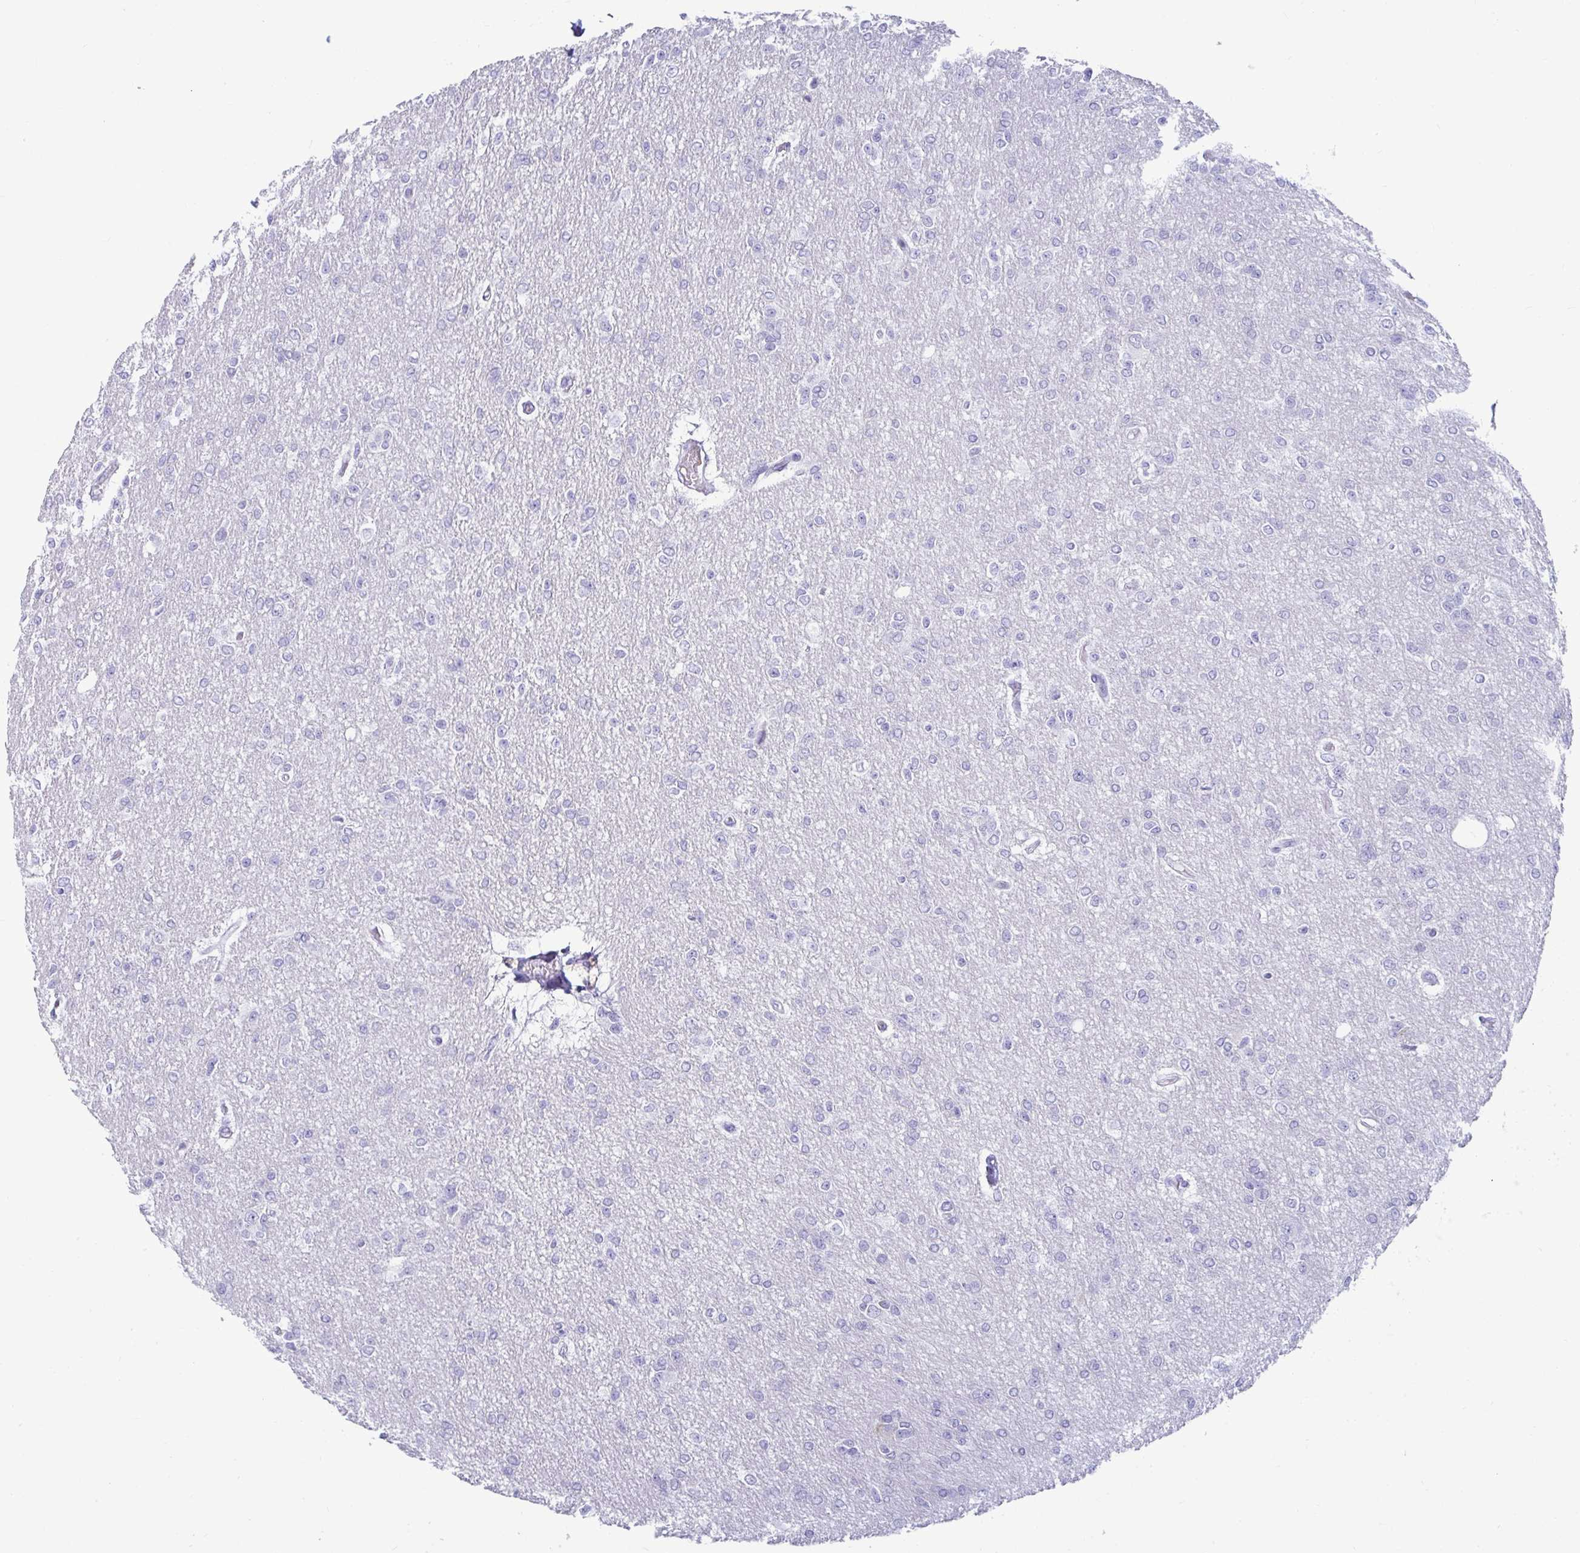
{"staining": {"intensity": "negative", "quantity": "none", "location": "none"}, "tissue": "glioma", "cell_type": "Tumor cells", "image_type": "cancer", "snomed": [{"axis": "morphology", "description": "Glioma, malignant, Low grade"}, {"axis": "topography", "description": "Brain"}], "caption": "This is an IHC photomicrograph of human malignant glioma (low-grade). There is no positivity in tumor cells.", "gene": "TFPI2", "patient": {"sex": "male", "age": 26}}